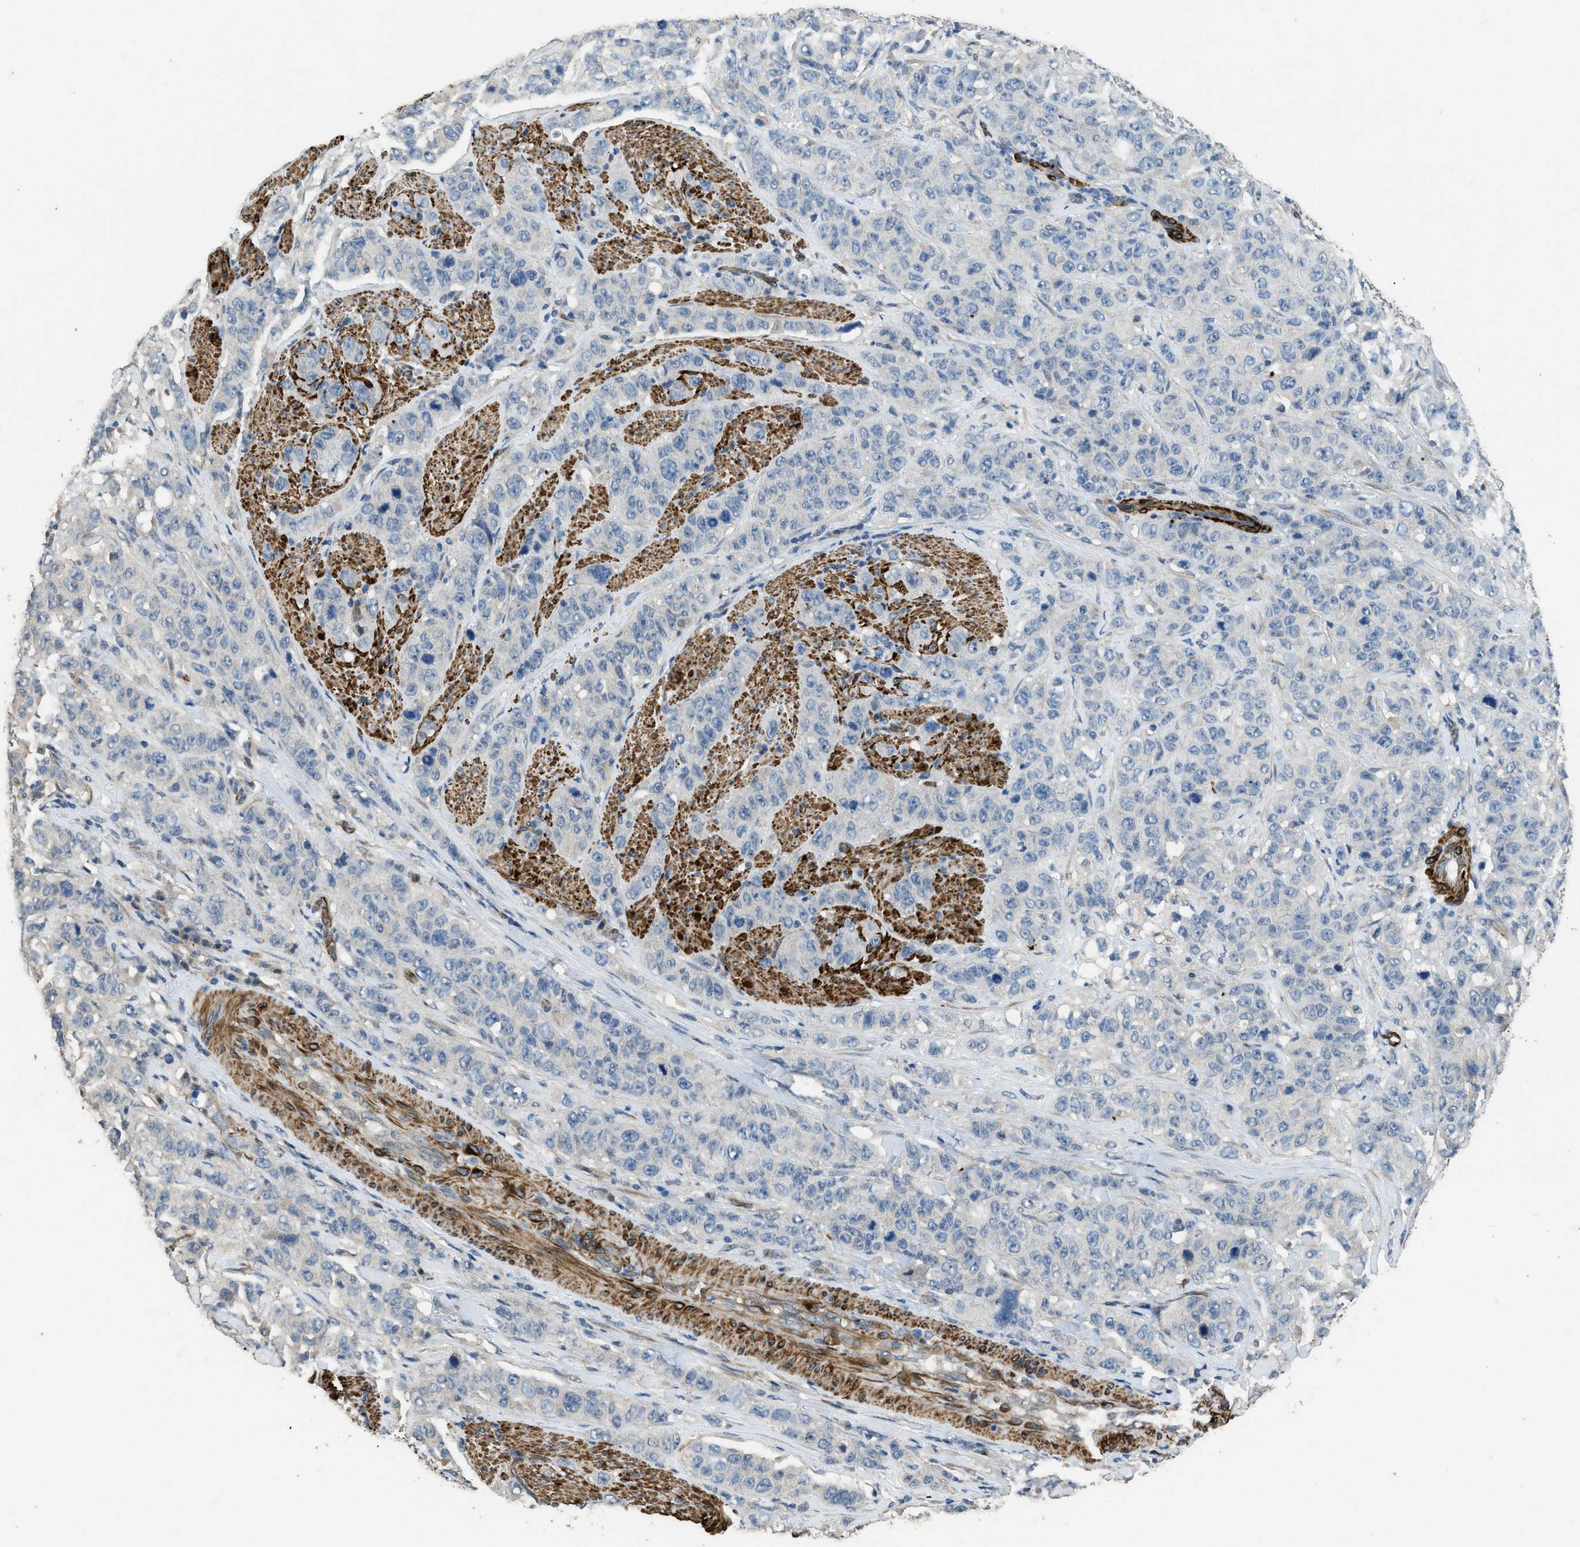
{"staining": {"intensity": "negative", "quantity": "none", "location": "none"}, "tissue": "stomach cancer", "cell_type": "Tumor cells", "image_type": "cancer", "snomed": [{"axis": "morphology", "description": "Adenocarcinoma, NOS"}, {"axis": "topography", "description": "Stomach"}], "caption": "Immunohistochemistry photomicrograph of human stomach cancer (adenocarcinoma) stained for a protein (brown), which demonstrates no positivity in tumor cells. The staining was performed using DAB to visualize the protein expression in brown, while the nuclei were stained in blue with hematoxylin (Magnification: 20x).", "gene": "SYNM", "patient": {"sex": "male", "age": 48}}